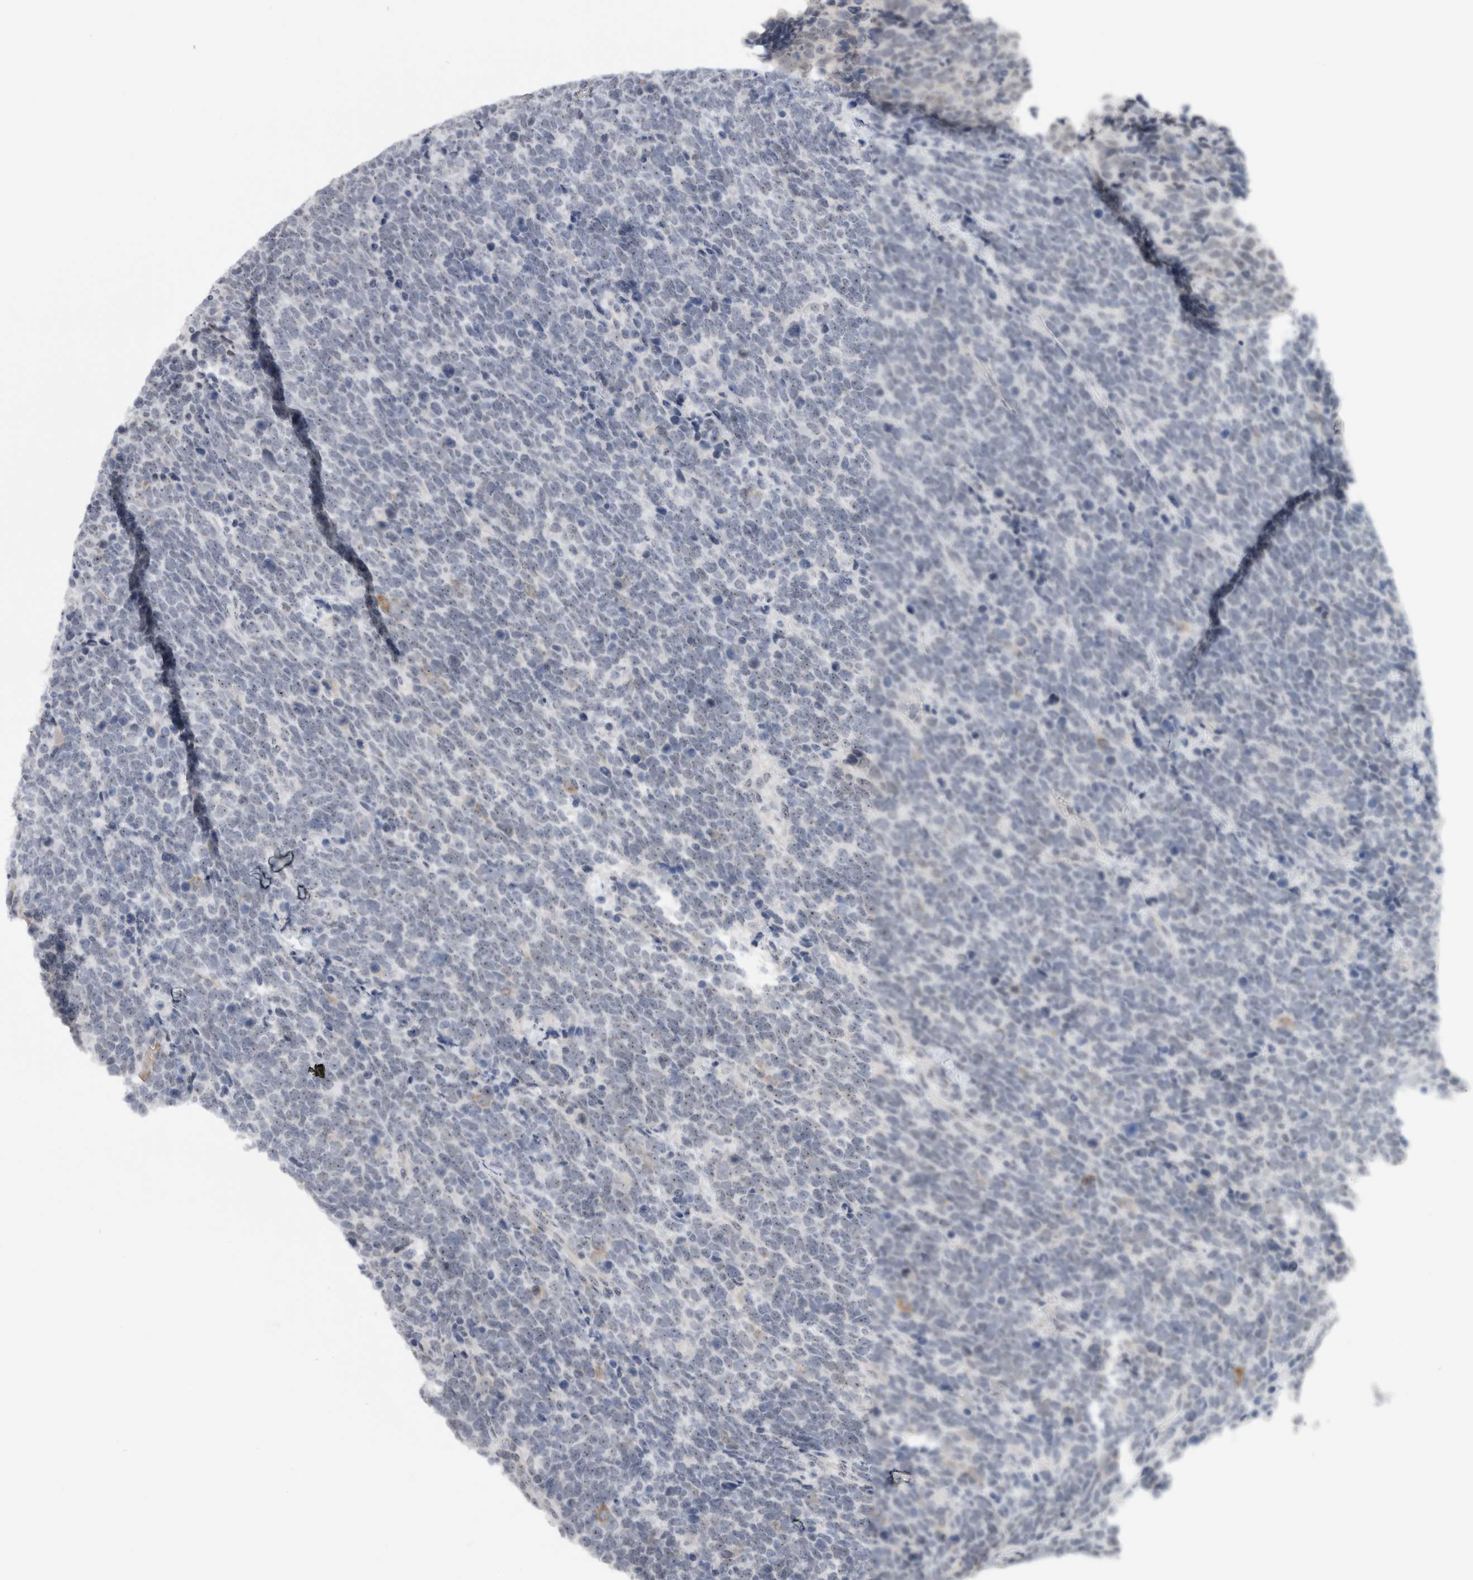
{"staining": {"intensity": "negative", "quantity": "none", "location": "none"}, "tissue": "urothelial cancer", "cell_type": "Tumor cells", "image_type": "cancer", "snomed": [{"axis": "morphology", "description": "Urothelial carcinoma, High grade"}, {"axis": "topography", "description": "Urinary bladder"}], "caption": "Micrograph shows no significant protein staining in tumor cells of high-grade urothelial carcinoma.", "gene": "FMR1NB", "patient": {"sex": "female", "age": 82}}